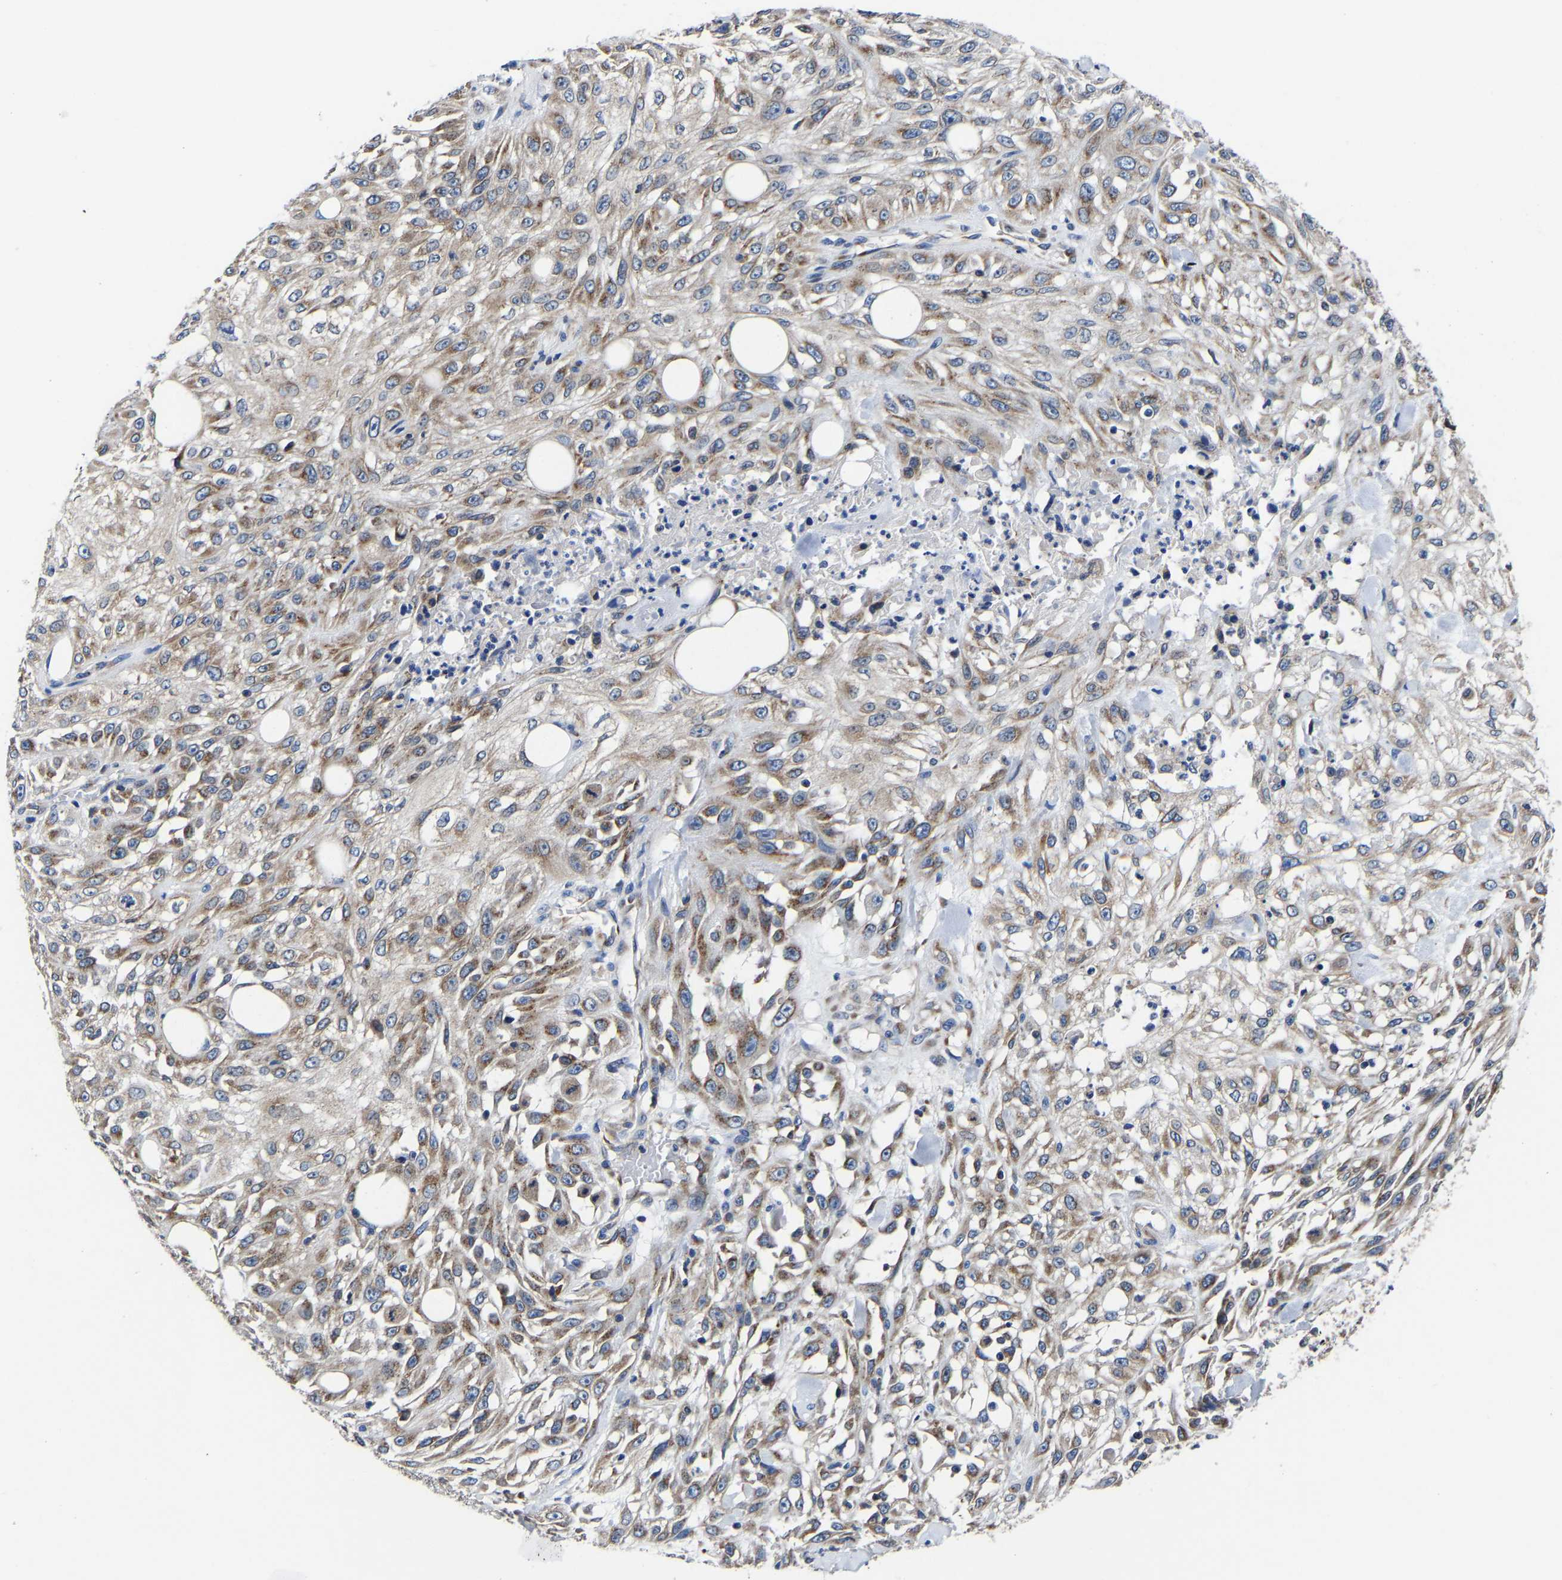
{"staining": {"intensity": "moderate", "quantity": ">75%", "location": "cytoplasmic/membranous"}, "tissue": "skin cancer", "cell_type": "Tumor cells", "image_type": "cancer", "snomed": [{"axis": "morphology", "description": "Squamous cell carcinoma, NOS"}, {"axis": "morphology", "description": "Squamous cell carcinoma, metastatic, NOS"}, {"axis": "topography", "description": "Skin"}, {"axis": "topography", "description": "Lymph node"}], "caption": "Immunohistochemical staining of human skin cancer (squamous cell carcinoma) exhibits medium levels of moderate cytoplasmic/membranous positivity in about >75% of tumor cells. (DAB IHC, brown staining for protein, blue staining for nuclei).", "gene": "EBAG9", "patient": {"sex": "male", "age": 75}}